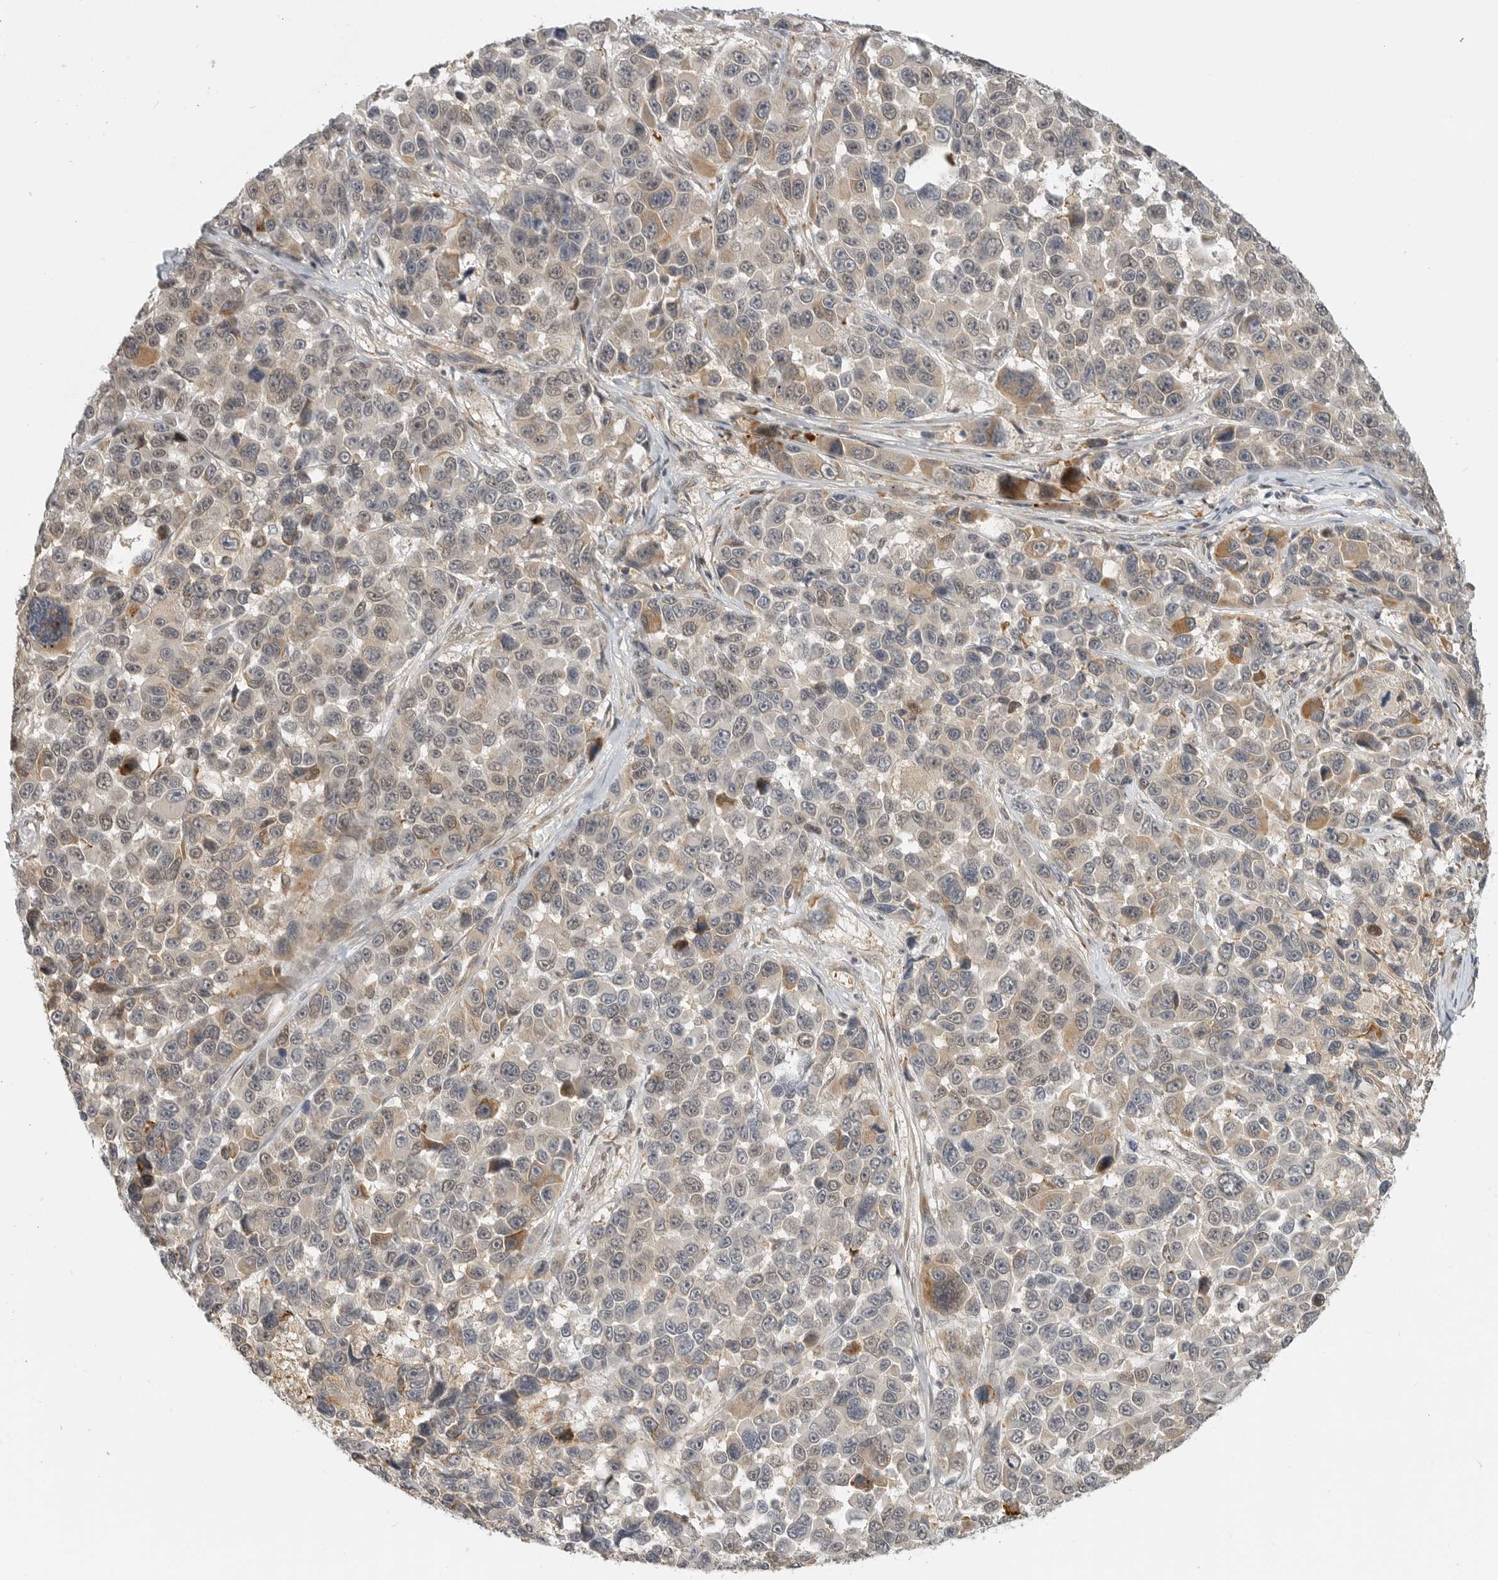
{"staining": {"intensity": "weak", "quantity": "<25%", "location": "cytoplasmic/membranous"}, "tissue": "melanoma", "cell_type": "Tumor cells", "image_type": "cancer", "snomed": [{"axis": "morphology", "description": "Malignant melanoma, NOS"}, {"axis": "topography", "description": "Skin"}], "caption": "A high-resolution photomicrograph shows immunohistochemistry (IHC) staining of melanoma, which reveals no significant staining in tumor cells.", "gene": "CEP295NL", "patient": {"sex": "male", "age": 53}}